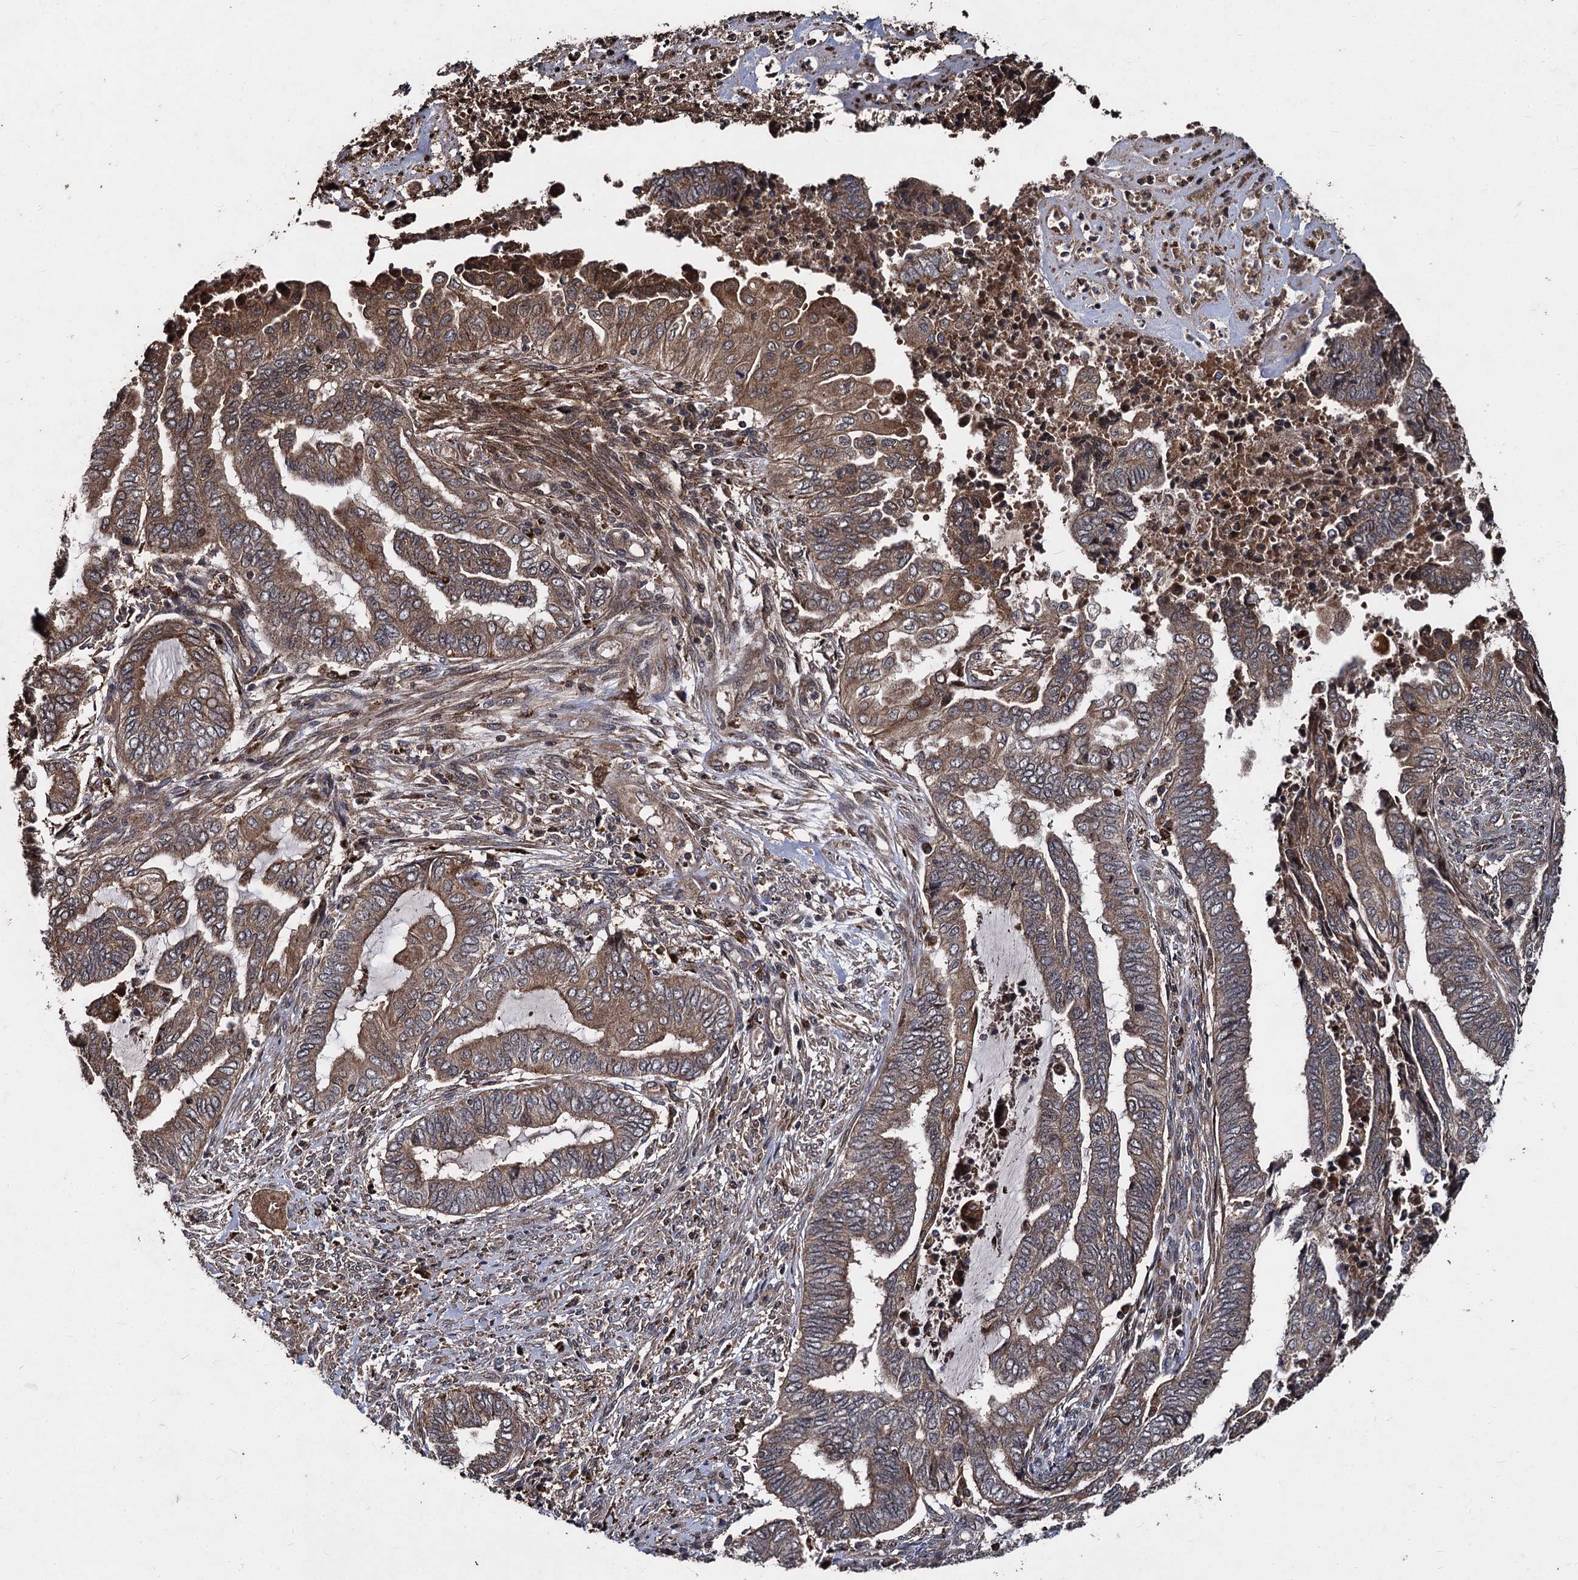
{"staining": {"intensity": "moderate", "quantity": ">75%", "location": "cytoplasmic/membranous"}, "tissue": "endometrial cancer", "cell_type": "Tumor cells", "image_type": "cancer", "snomed": [{"axis": "morphology", "description": "Adenocarcinoma, NOS"}, {"axis": "topography", "description": "Uterus"}, {"axis": "topography", "description": "Endometrium"}], "caption": "Endometrial adenocarcinoma tissue demonstrates moderate cytoplasmic/membranous expression in approximately >75% of tumor cells, visualized by immunohistochemistry.", "gene": "BCL2L2", "patient": {"sex": "female", "age": 70}}